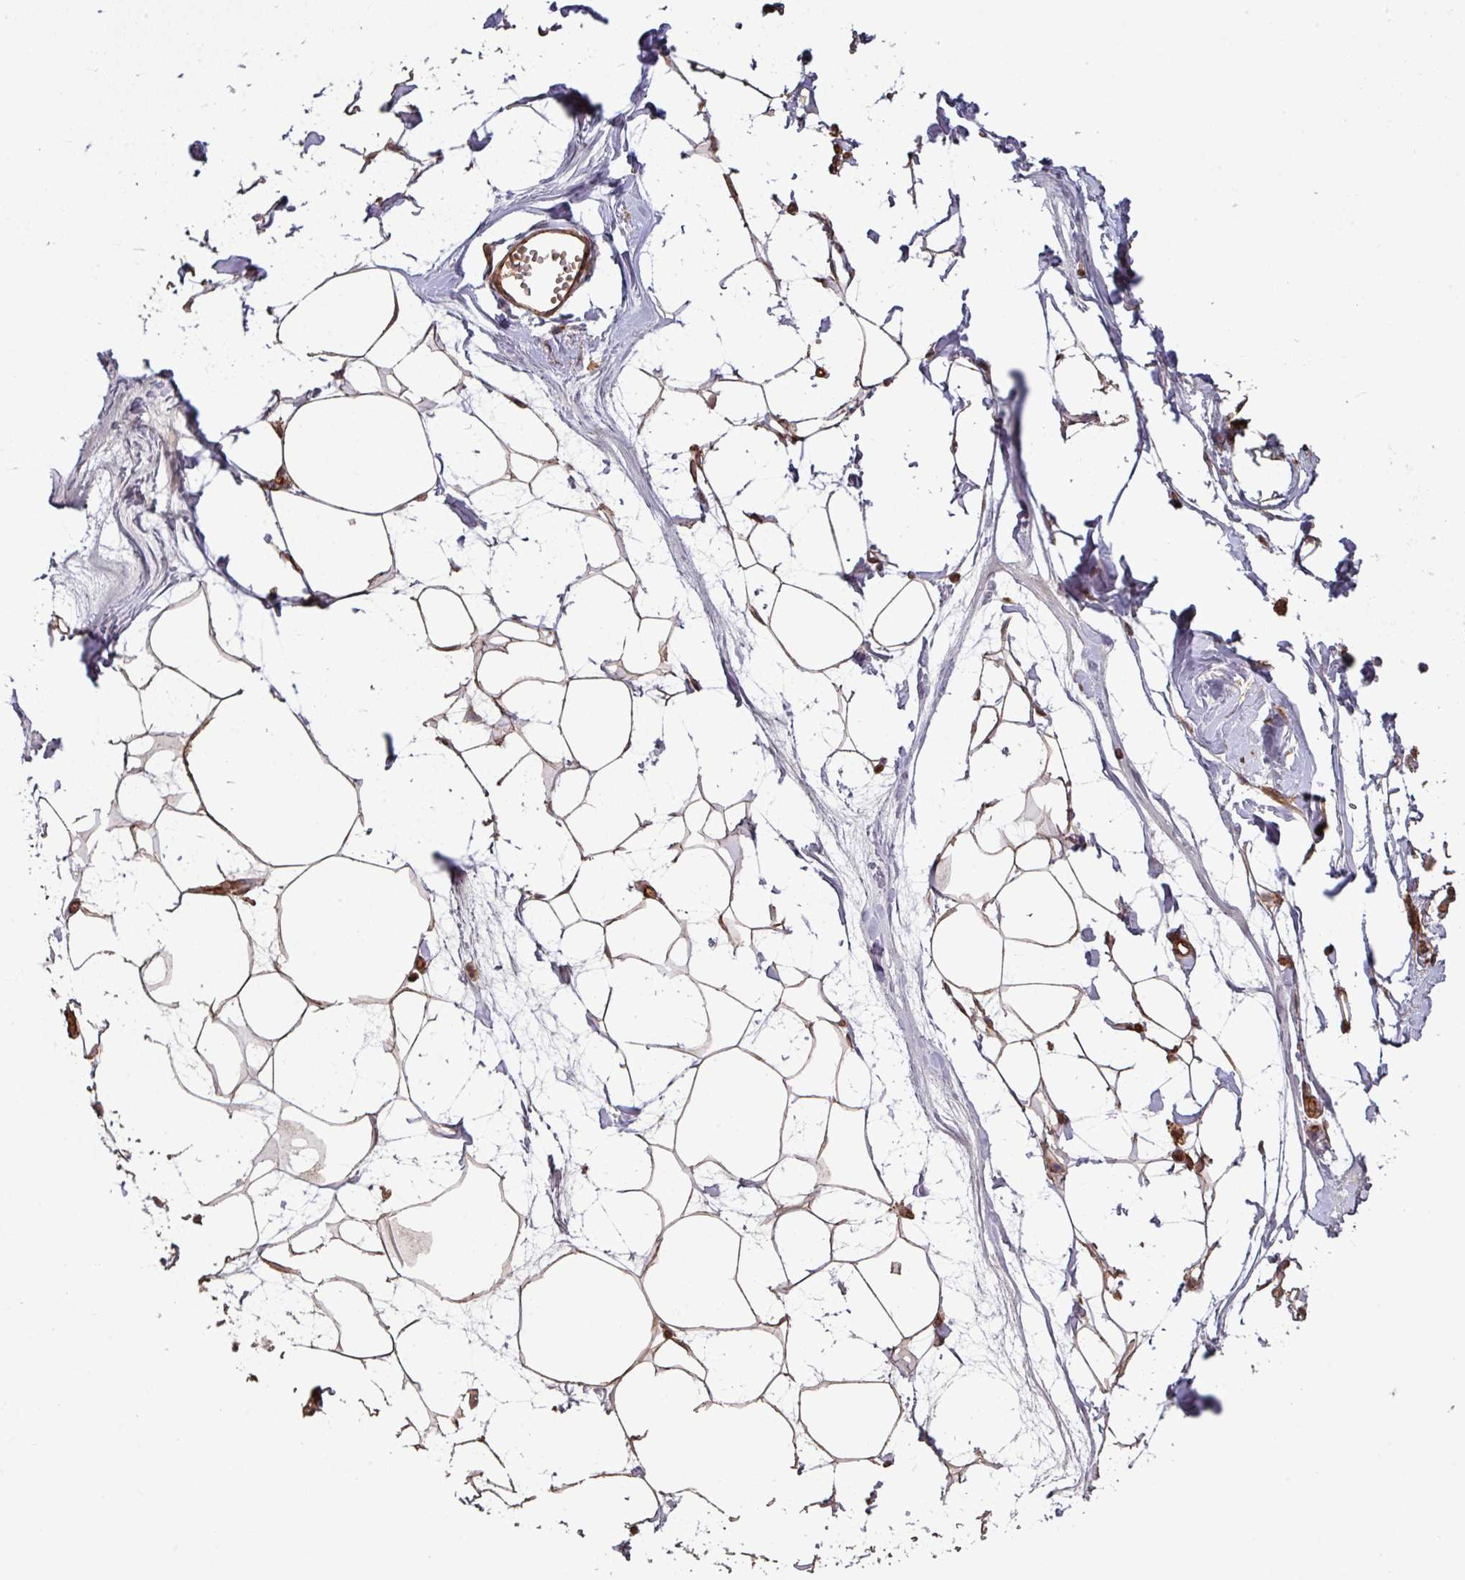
{"staining": {"intensity": "moderate", "quantity": ">75%", "location": "cytoplasmic/membranous"}, "tissue": "breast", "cell_type": "Adipocytes", "image_type": "normal", "snomed": [{"axis": "morphology", "description": "Normal tissue, NOS"}, {"axis": "topography", "description": "Breast"}], "caption": "Immunohistochemistry (IHC) staining of unremarkable breast, which reveals medium levels of moderate cytoplasmic/membranous positivity in approximately >75% of adipocytes indicating moderate cytoplasmic/membranous protein expression. The staining was performed using DAB (3,3'-diaminobenzidine) (brown) for protein detection and nuclei were counterstained in hematoxylin (blue).", "gene": "NHSL2", "patient": {"sex": "female", "age": 45}}